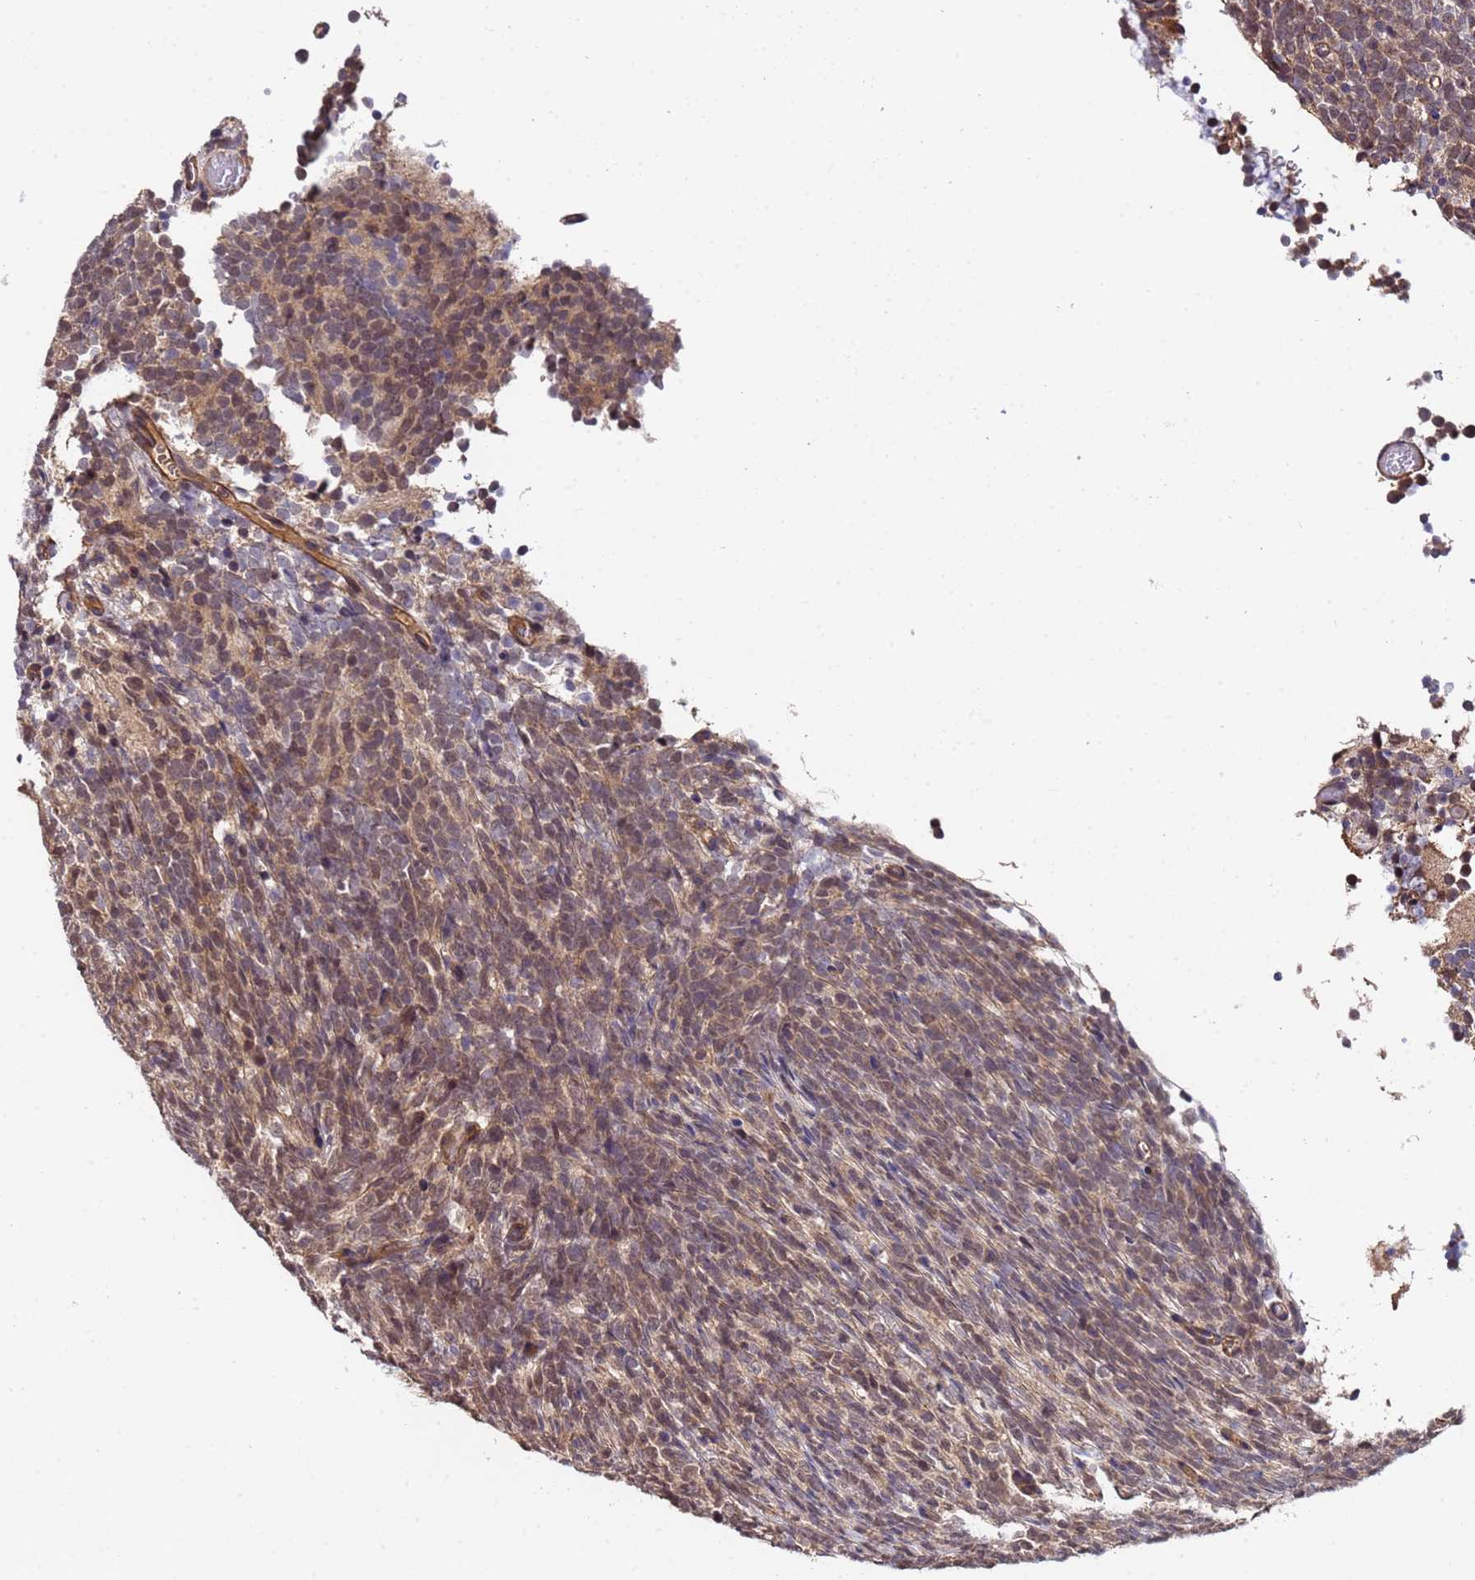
{"staining": {"intensity": "moderate", "quantity": "25%-75%", "location": "cytoplasmic/membranous,nuclear"}, "tissue": "glioma", "cell_type": "Tumor cells", "image_type": "cancer", "snomed": [{"axis": "morphology", "description": "Glioma, malignant, Low grade"}, {"axis": "topography", "description": "Brain"}], "caption": "High-power microscopy captured an IHC micrograph of glioma, revealing moderate cytoplasmic/membranous and nuclear positivity in about 25%-75% of tumor cells. The protein of interest is shown in brown color, while the nuclei are stained blue.", "gene": "GSTCD", "patient": {"sex": "female", "age": 1}}